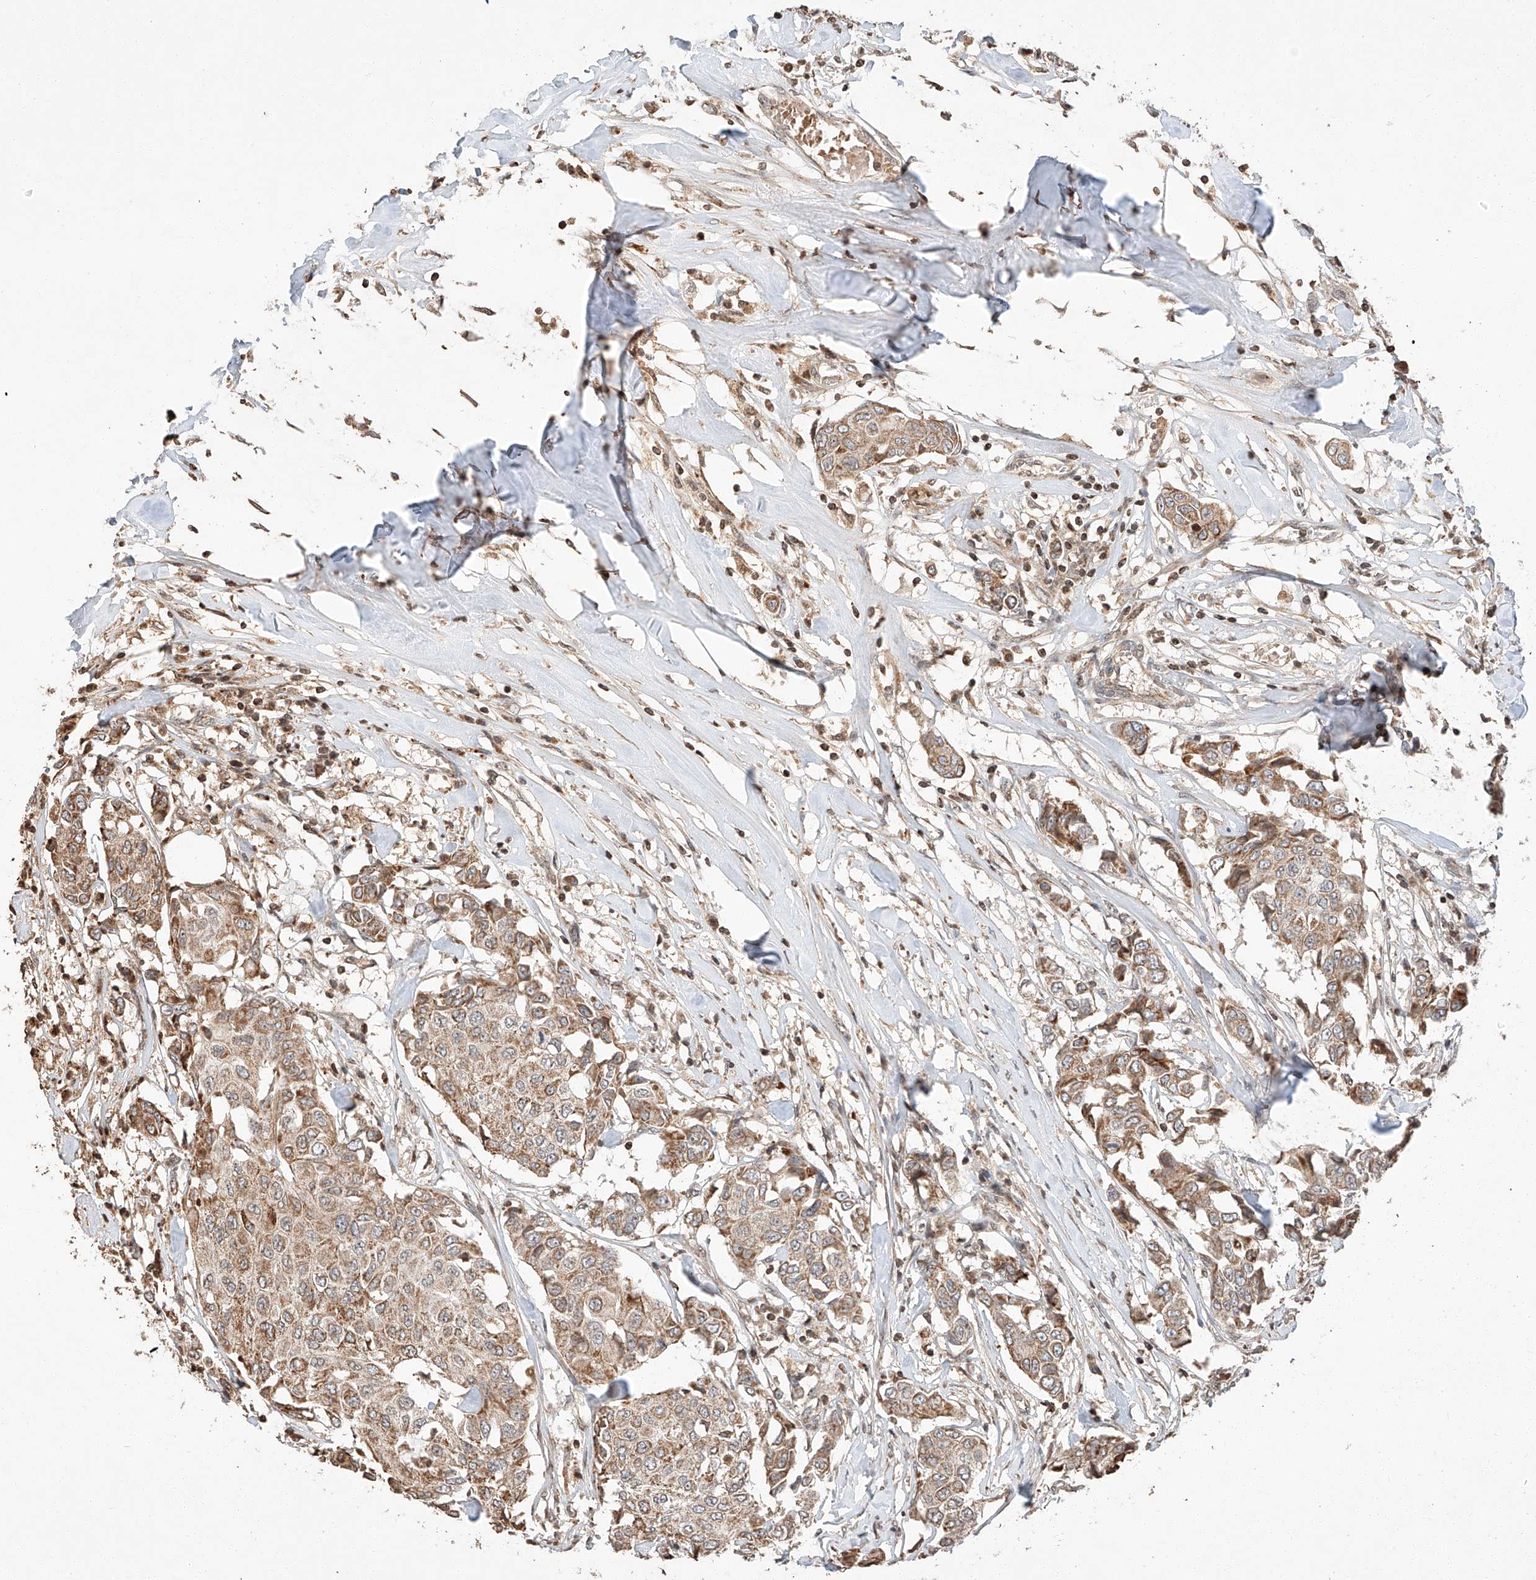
{"staining": {"intensity": "moderate", "quantity": ">75%", "location": "cytoplasmic/membranous"}, "tissue": "breast cancer", "cell_type": "Tumor cells", "image_type": "cancer", "snomed": [{"axis": "morphology", "description": "Duct carcinoma"}, {"axis": "topography", "description": "Breast"}], "caption": "Immunohistochemical staining of breast cancer (infiltrating ductal carcinoma) displays medium levels of moderate cytoplasmic/membranous protein positivity in approximately >75% of tumor cells.", "gene": "ARHGAP33", "patient": {"sex": "female", "age": 80}}